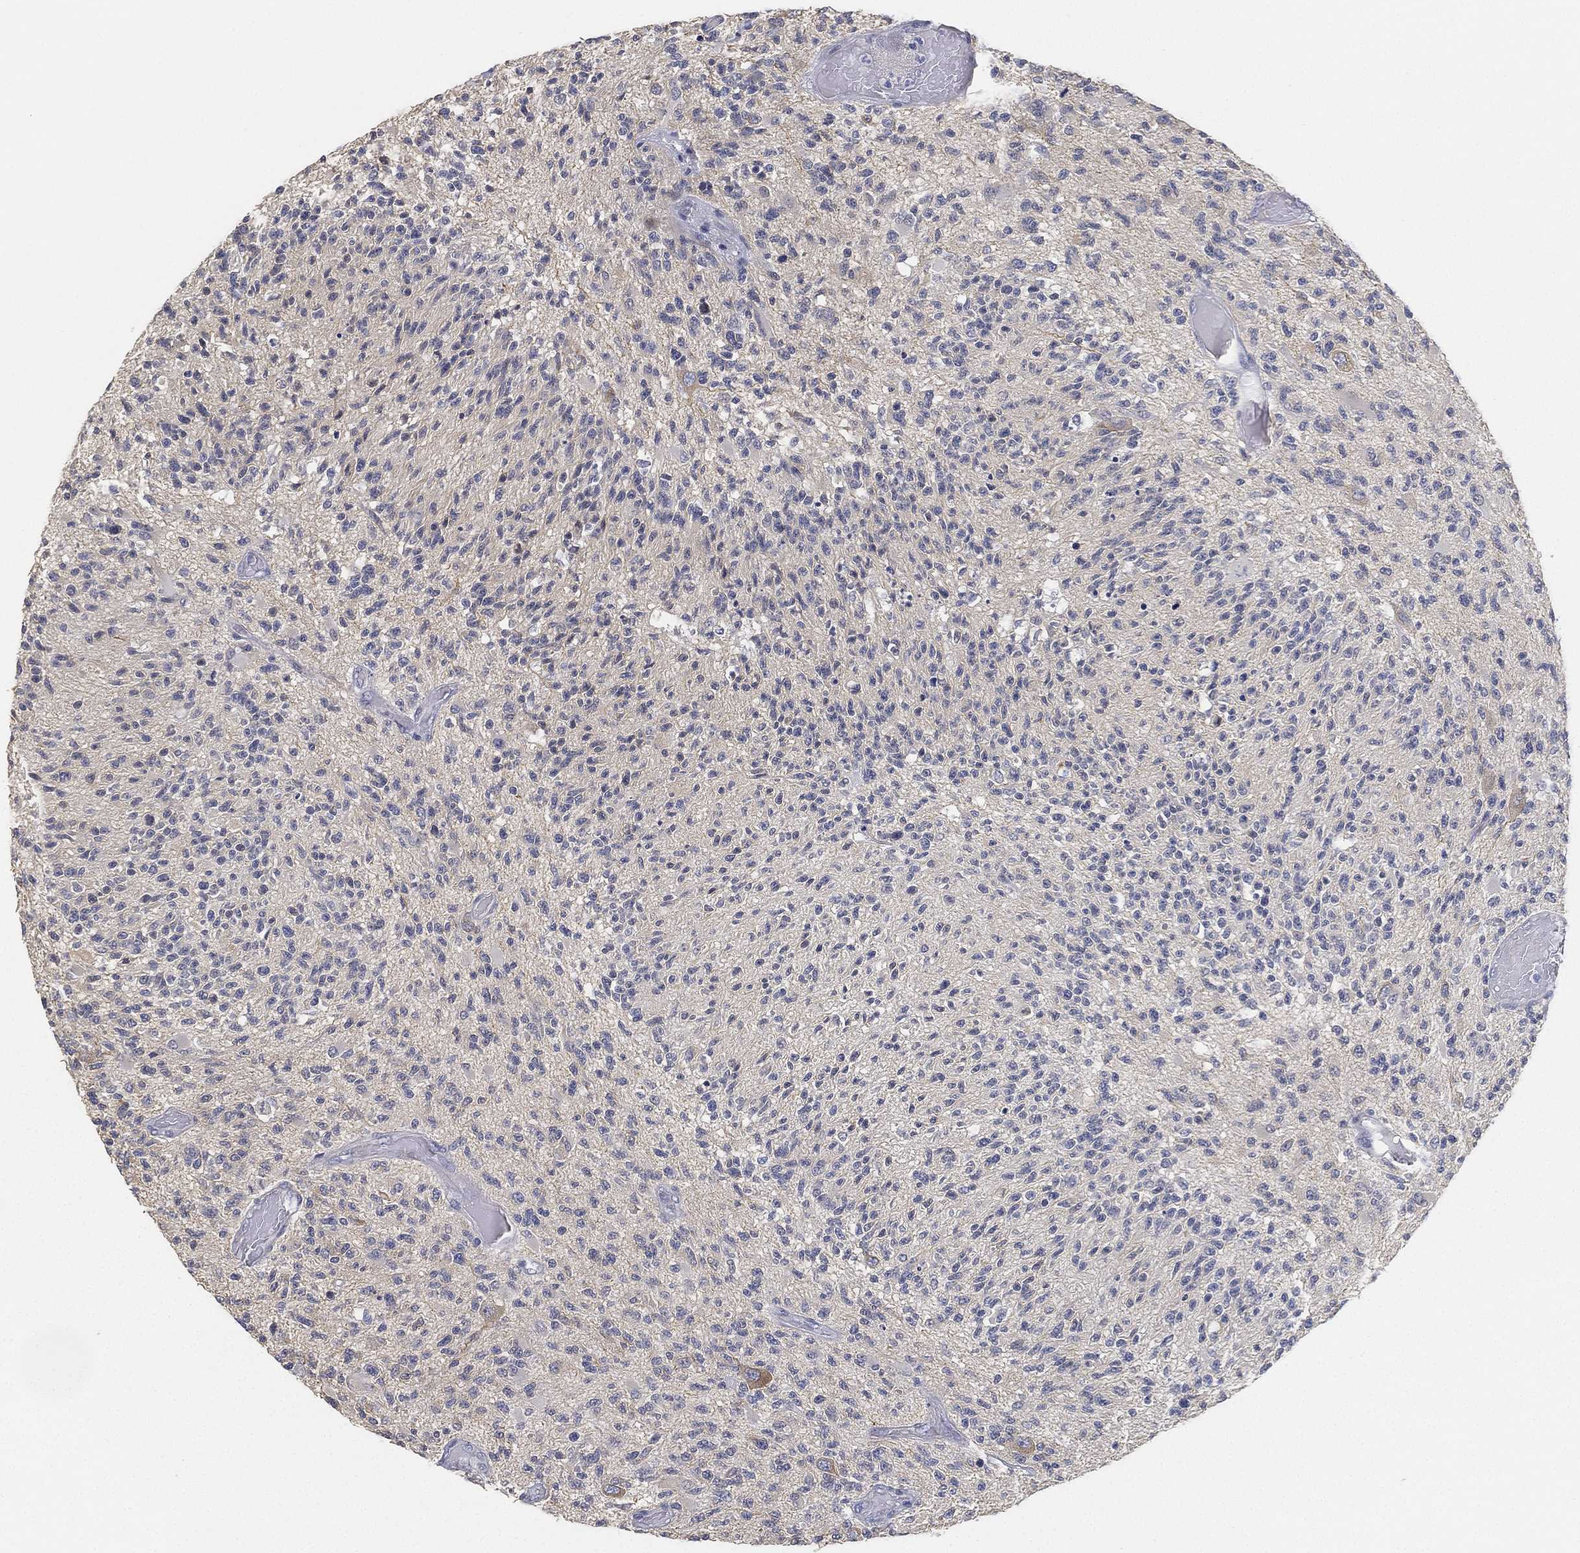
{"staining": {"intensity": "negative", "quantity": "none", "location": "none"}, "tissue": "glioma", "cell_type": "Tumor cells", "image_type": "cancer", "snomed": [{"axis": "morphology", "description": "Glioma, malignant, High grade"}, {"axis": "topography", "description": "Brain"}], "caption": "Protein analysis of glioma exhibits no significant expression in tumor cells. Nuclei are stained in blue.", "gene": "GPR61", "patient": {"sex": "female", "age": 63}}